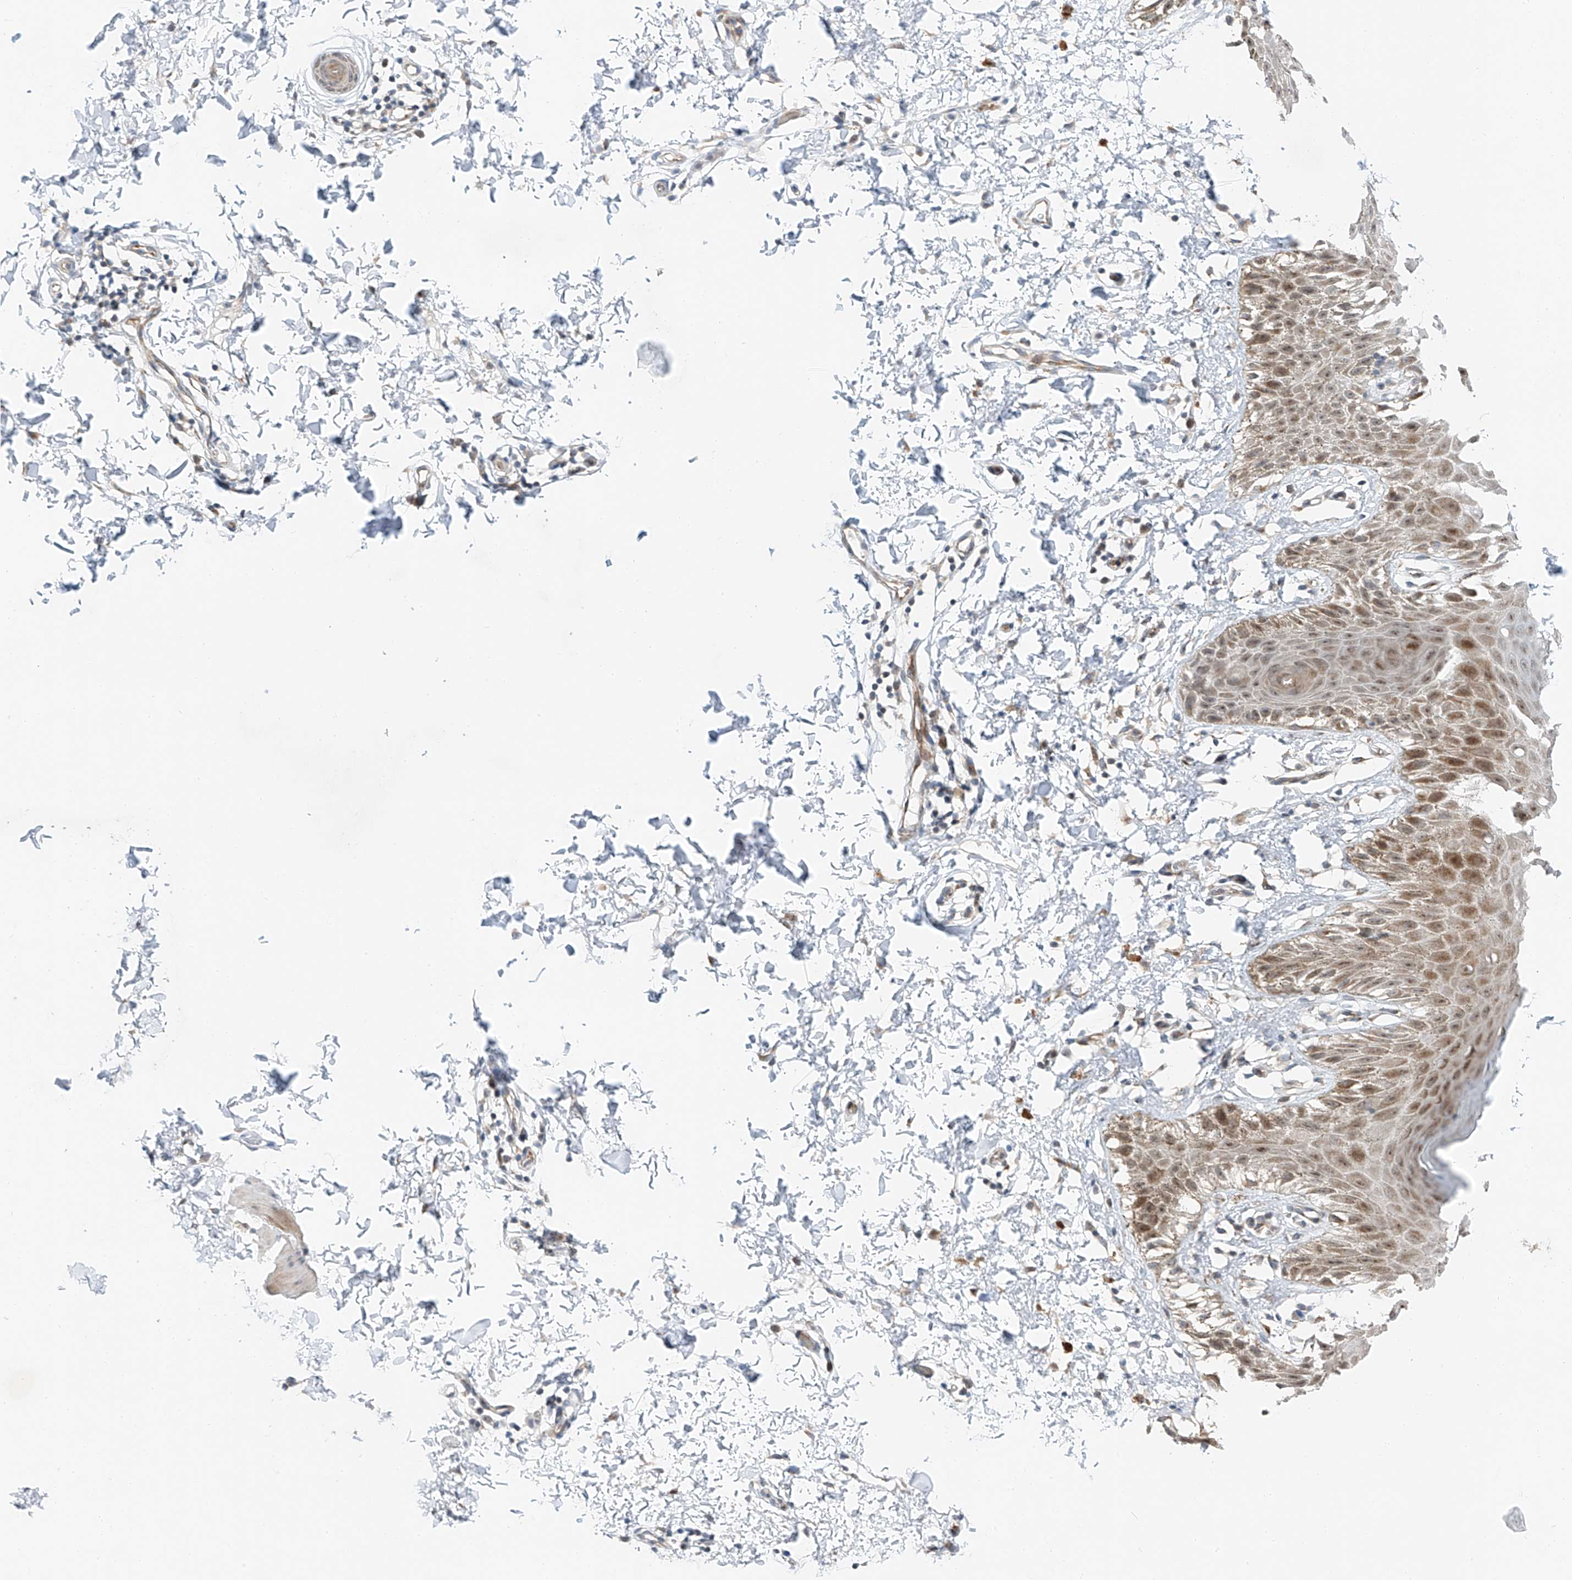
{"staining": {"intensity": "moderate", "quantity": "<25%", "location": "cytoplasmic/membranous,nuclear"}, "tissue": "skin", "cell_type": "Epidermal cells", "image_type": "normal", "snomed": [{"axis": "morphology", "description": "Normal tissue, NOS"}, {"axis": "topography", "description": "Anal"}], "caption": "Protein staining displays moderate cytoplasmic/membranous,nuclear staining in about <25% of epidermal cells in benign skin.", "gene": "CLDND1", "patient": {"sex": "male", "age": 44}}